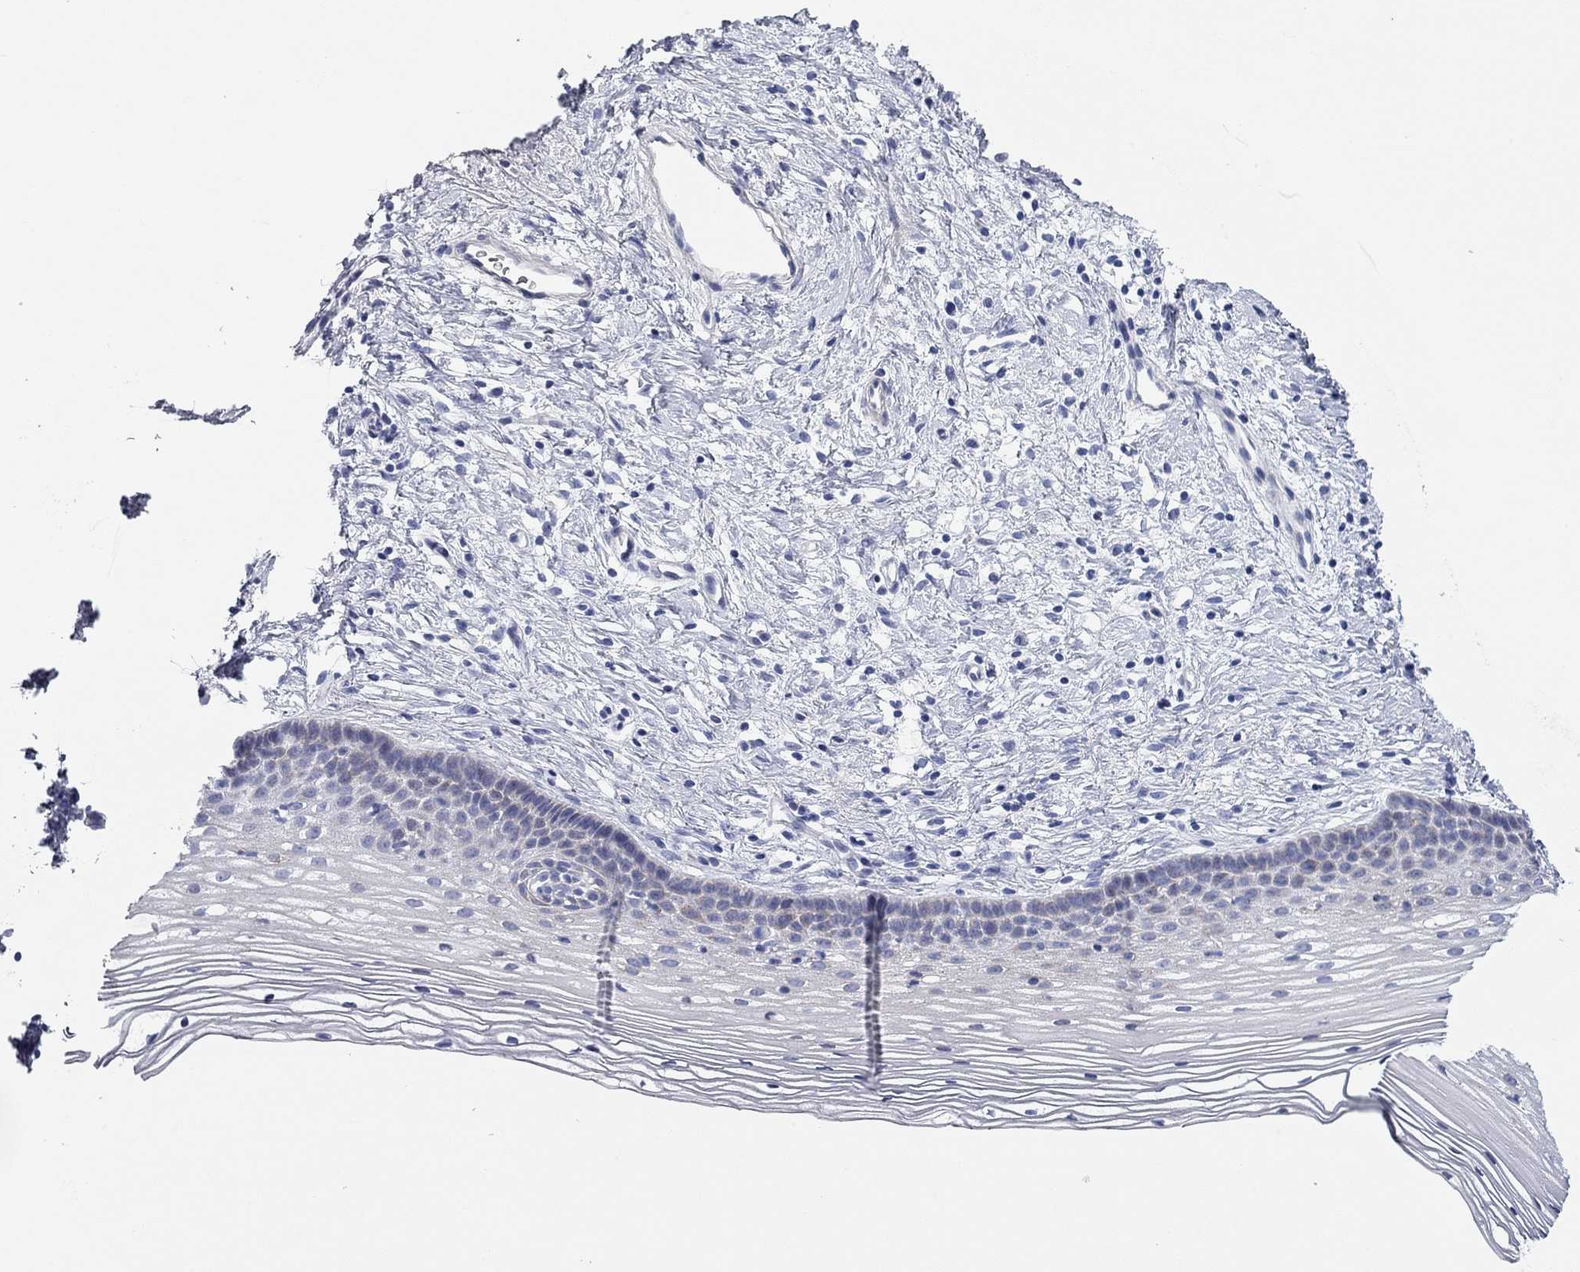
{"staining": {"intensity": "negative", "quantity": "none", "location": "none"}, "tissue": "cervix", "cell_type": "Glandular cells", "image_type": "normal", "snomed": [{"axis": "morphology", "description": "Normal tissue, NOS"}, {"axis": "topography", "description": "Cervix"}], "caption": "There is no significant expression in glandular cells of cervix. The staining is performed using DAB brown chromogen with nuclei counter-stained in using hematoxylin.", "gene": "CHI3L2", "patient": {"sex": "female", "age": 39}}